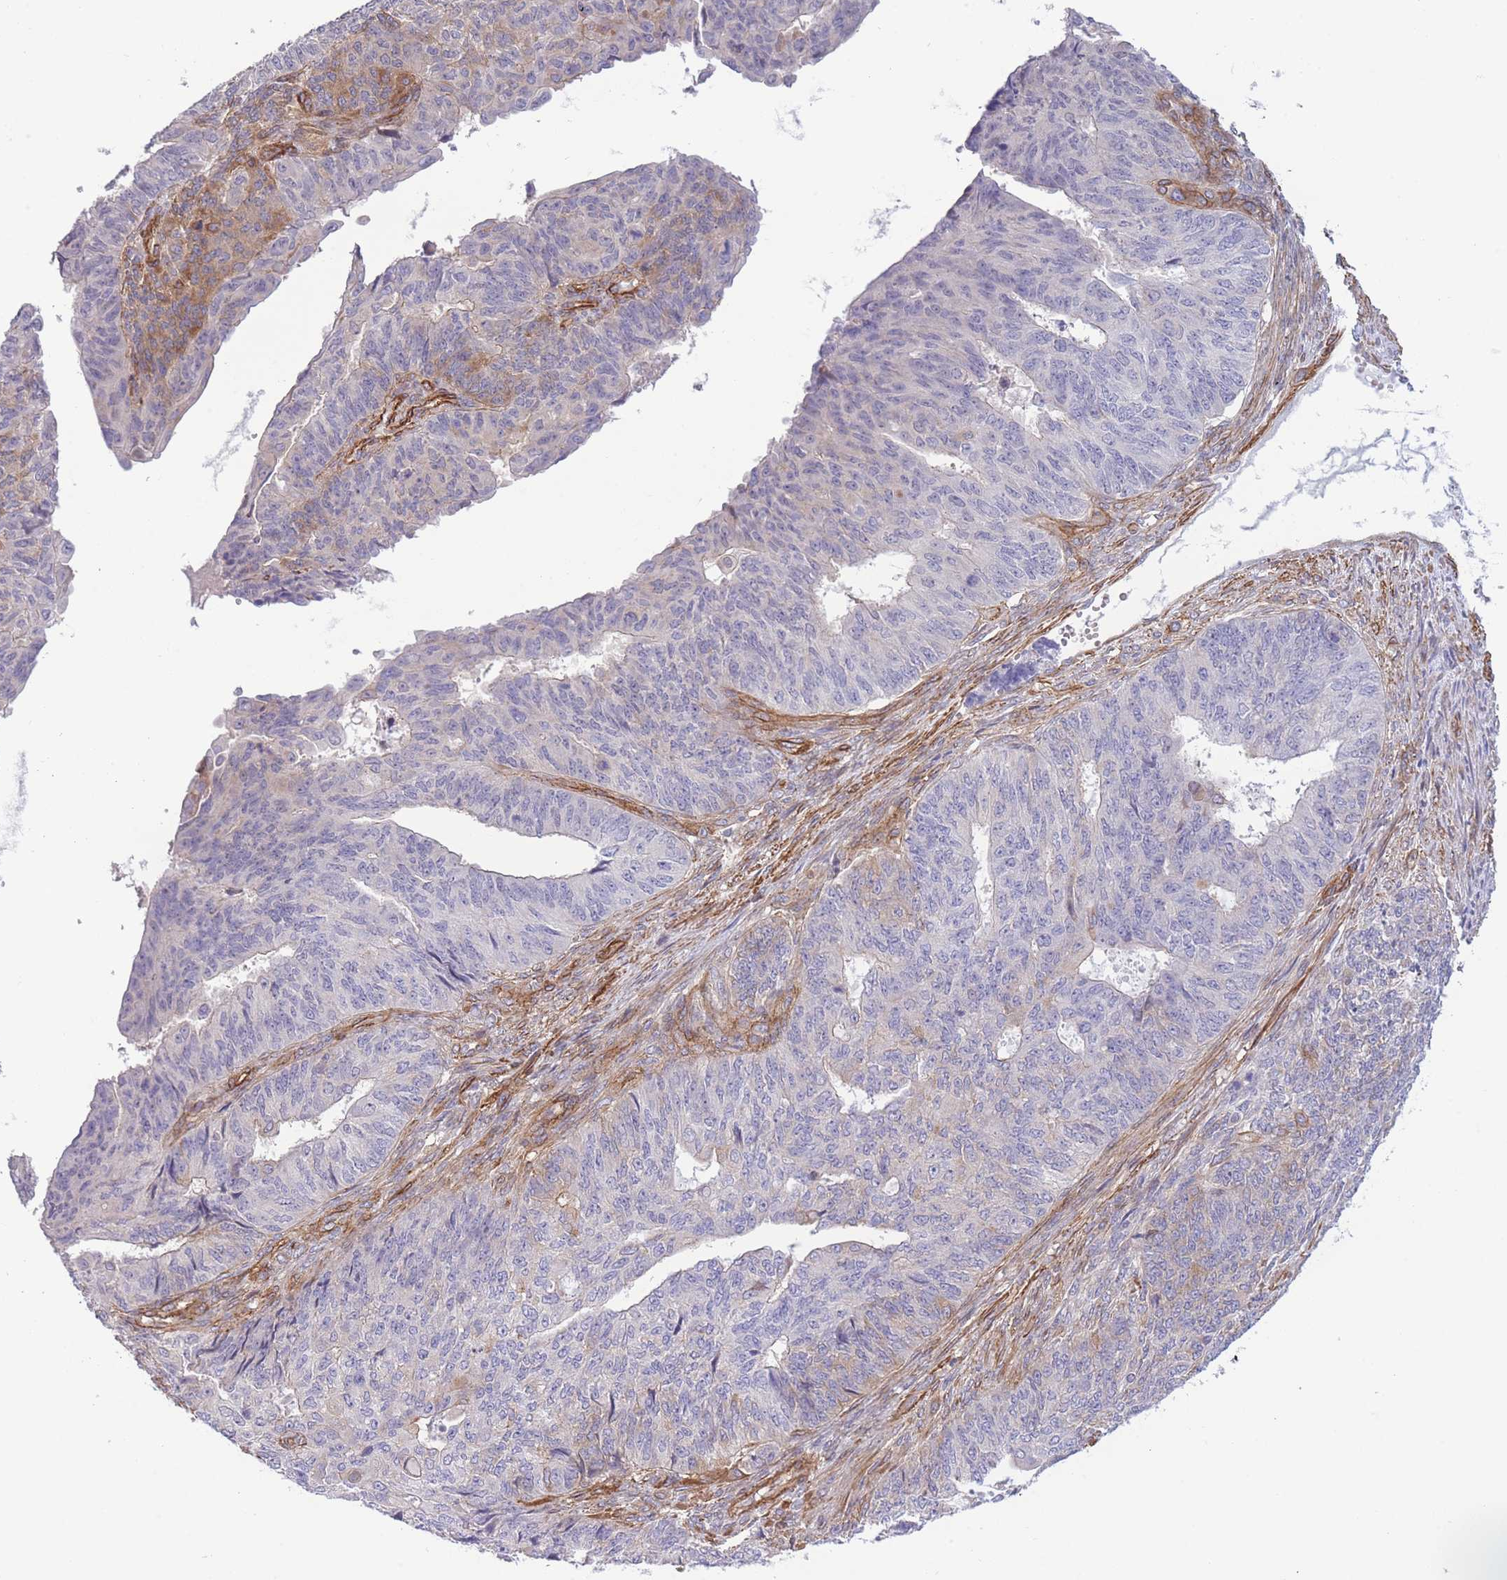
{"staining": {"intensity": "moderate", "quantity": "<25%", "location": "cytoplasmic/membranous"}, "tissue": "endometrial cancer", "cell_type": "Tumor cells", "image_type": "cancer", "snomed": [{"axis": "morphology", "description": "Adenocarcinoma, NOS"}, {"axis": "topography", "description": "Endometrium"}], "caption": "A histopathology image of human endometrial adenocarcinoma stained for a protein reveals moderate cytoplasmic/membranous brown staining in tumor cells.", "gene": "CDC25B", "patient": {"sex": "female", "age": 32}}